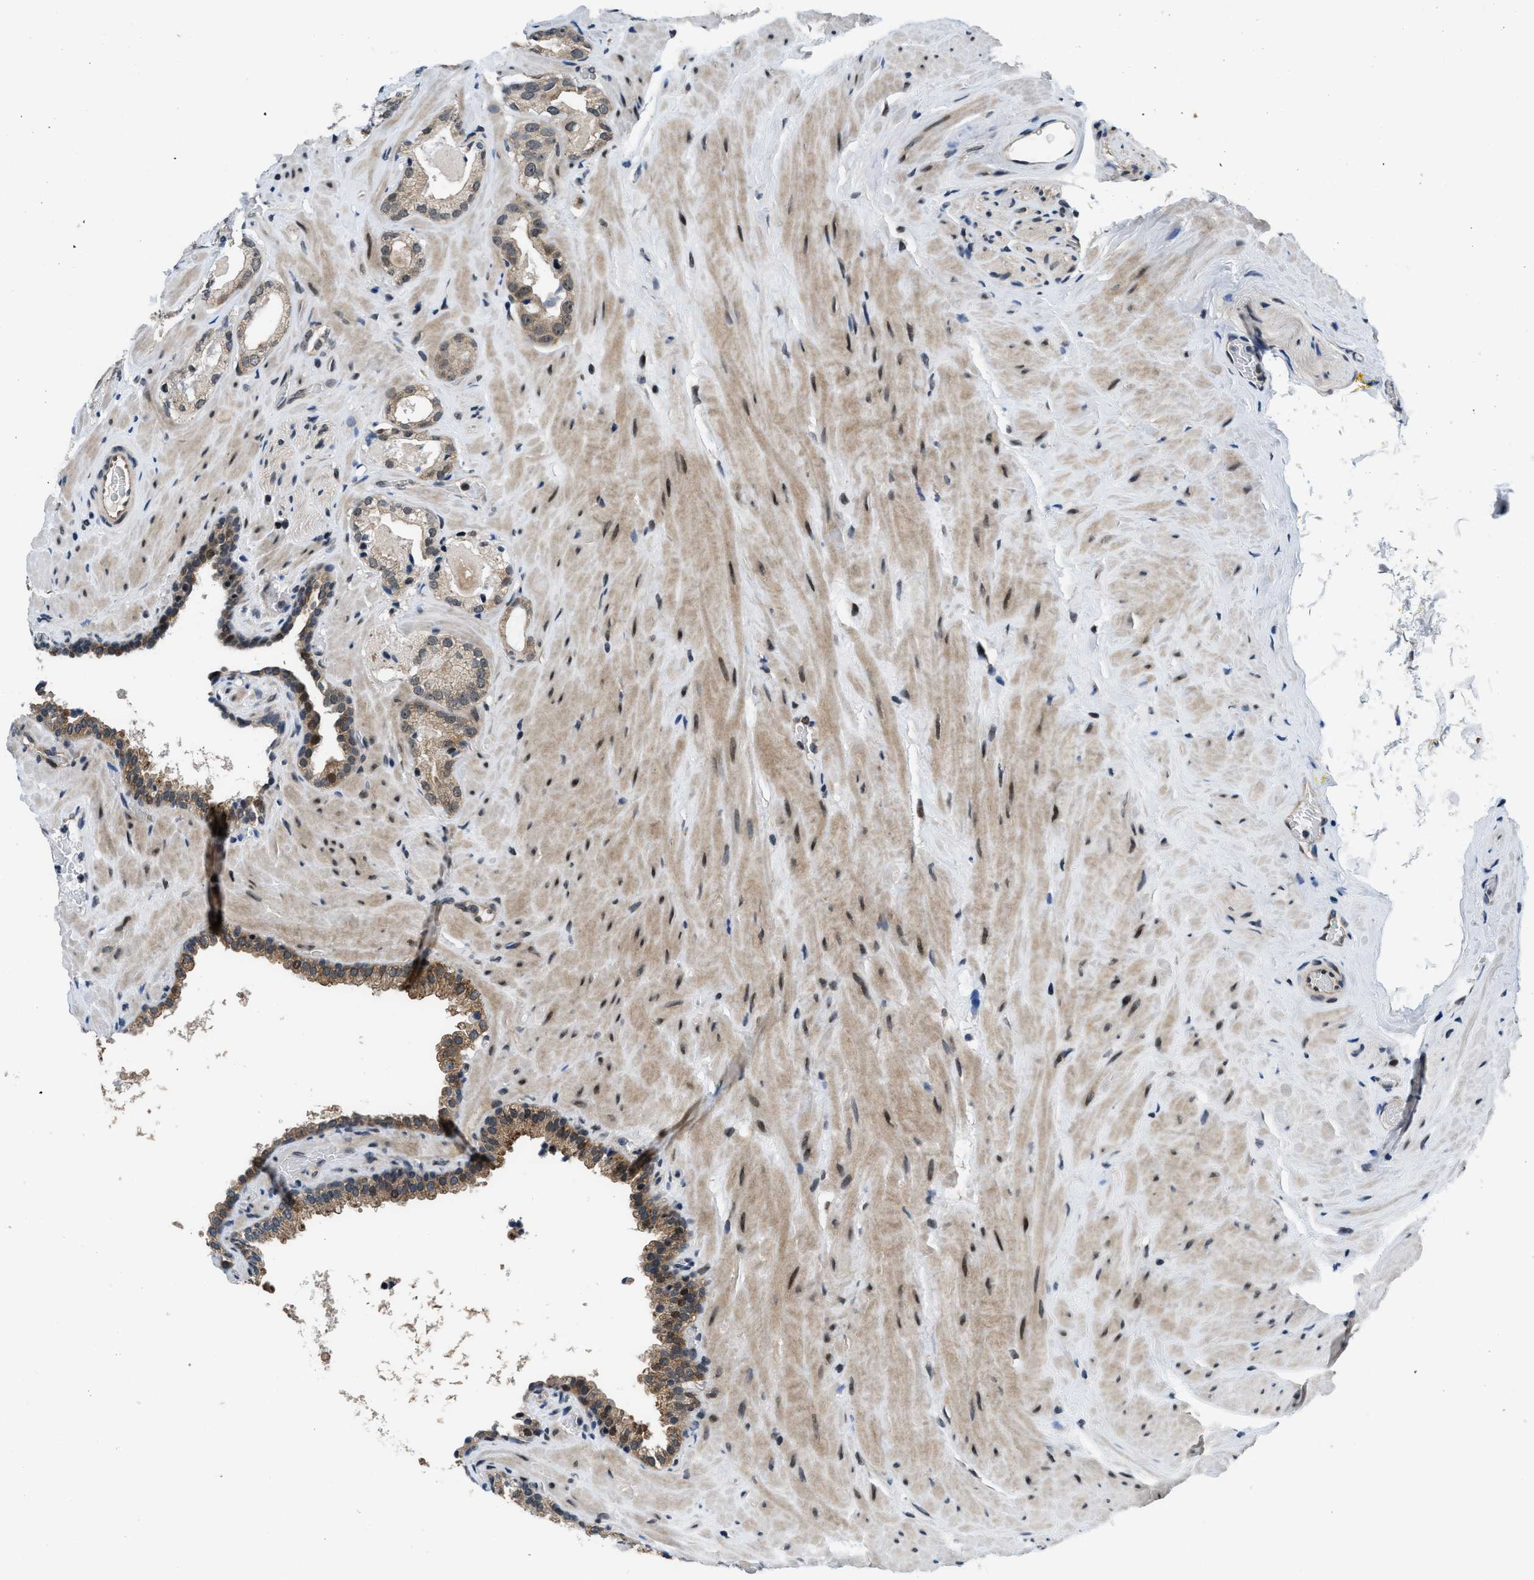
{"staining": {"intensity": "weak", "quantity": ">75%", "location": "cytoplasmic/membranous,nuclear"}, "tissue": "prostate cancer", "cell_type": "Tumor cells", "image_type": "cancer", "snomed": [{"axis": "morphology", "description": "Adenocarcinoma, High grade"}, {"axis": "topography", "description": "Prostate"}], "caption": "Immunohistochemistry (IHC) micrograph of neoplastic tissue: human prostate cancer (high-grade adenocarcinoma) stained using immunohistochemistry (IHC) displays low levels of weak protein expression localized specifically in the cytoplasmic/membranous and nuclear of tumor cells, appearing as a cytoplasmic/membranous and nuclear brown color.", "gene": "SETD5", "patient": {"sex": "male", "age": 64}}